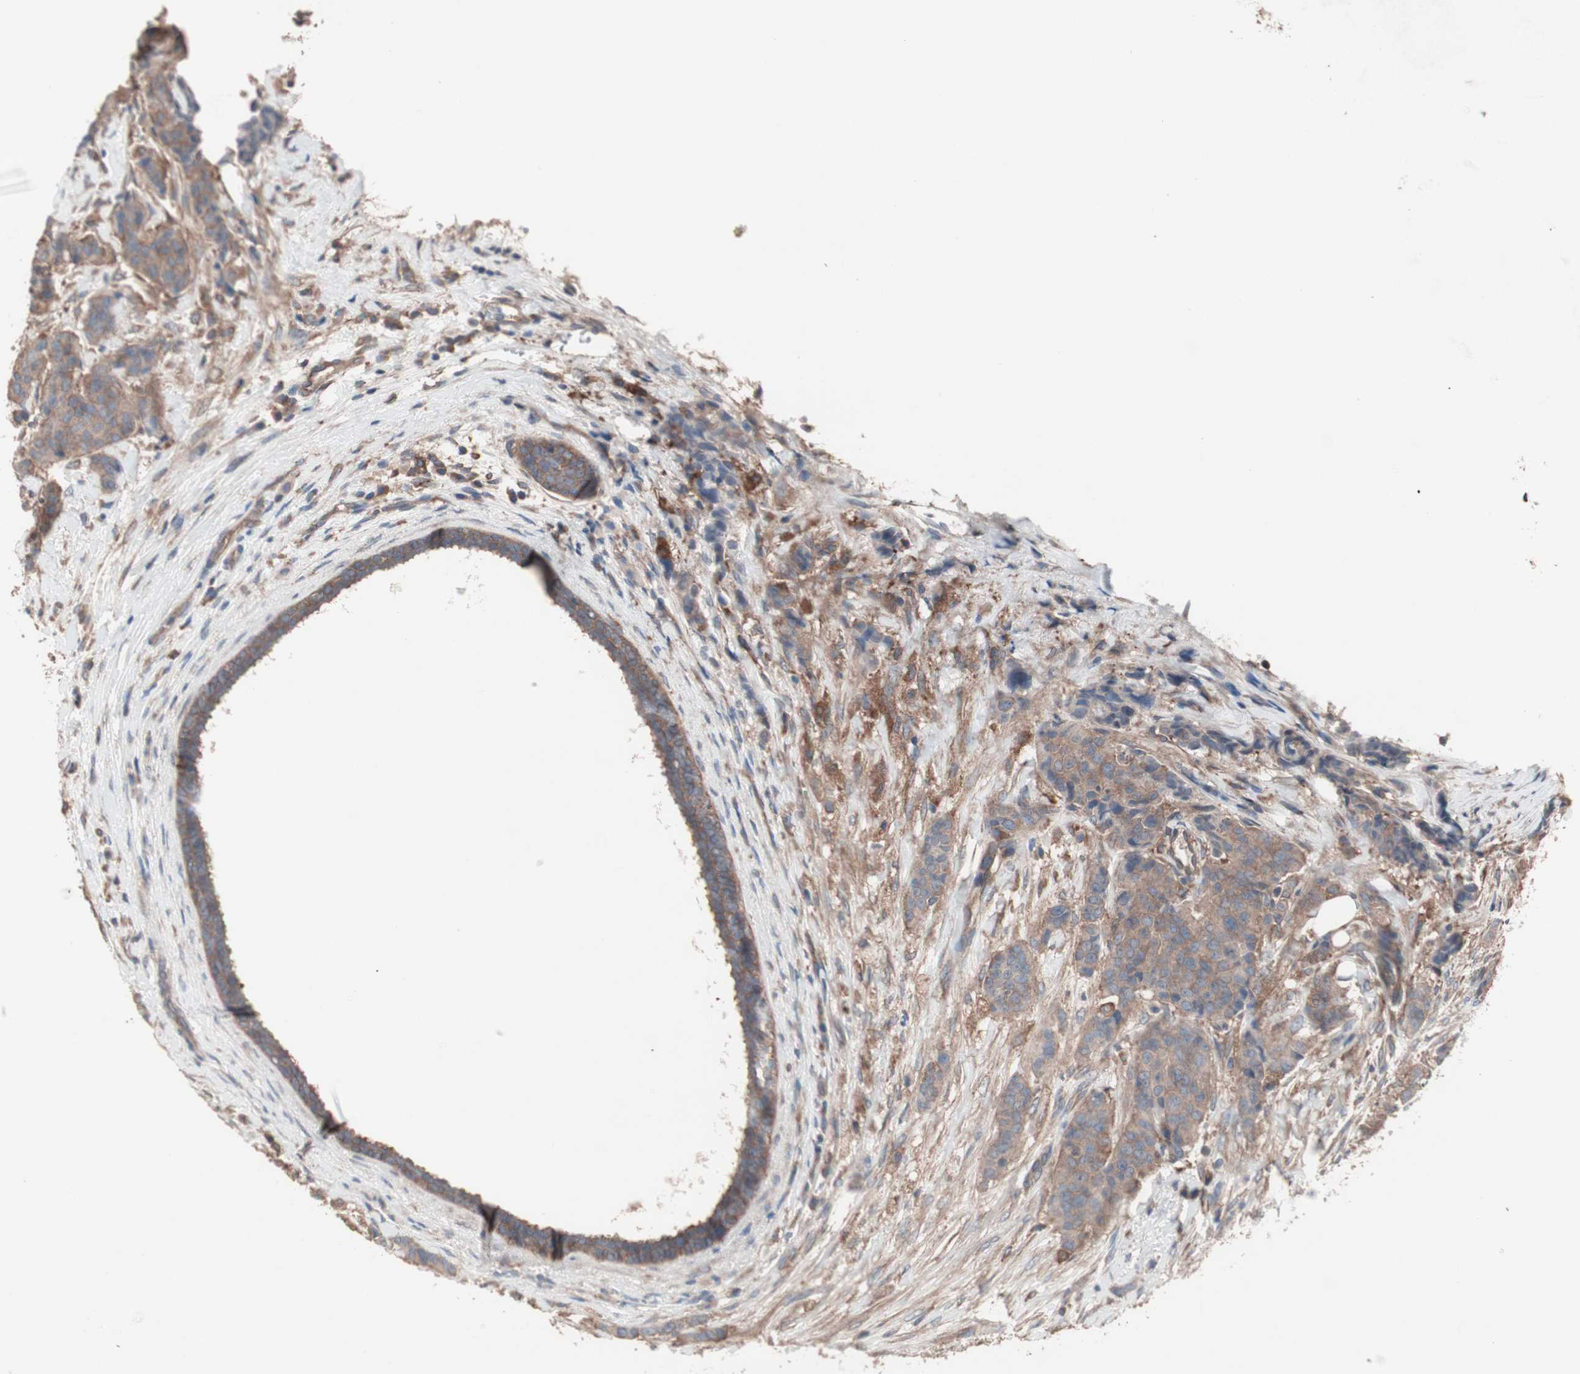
{"staining": {"intensity": "moderate", "quantity": ">75%", "location": "cytoplasmic/membranous"}, "tissue": "breast cancer", "cell_type": "Tumor cells", "image_type": "cancer", "snomed": [{"axis": "morphology", "description": "Duct carcinoma"}, {"axis": "topography", "description": "Breast"}], "caption": "Protein staining by immunohistochemistry displays moderate cytoplasmic/membranous positivity in approximately >75% of tumor cells in breast infiltrating ductal carcinoma.", "gene": "ATG7", "patient": {"sex": "female", "age": 40}}